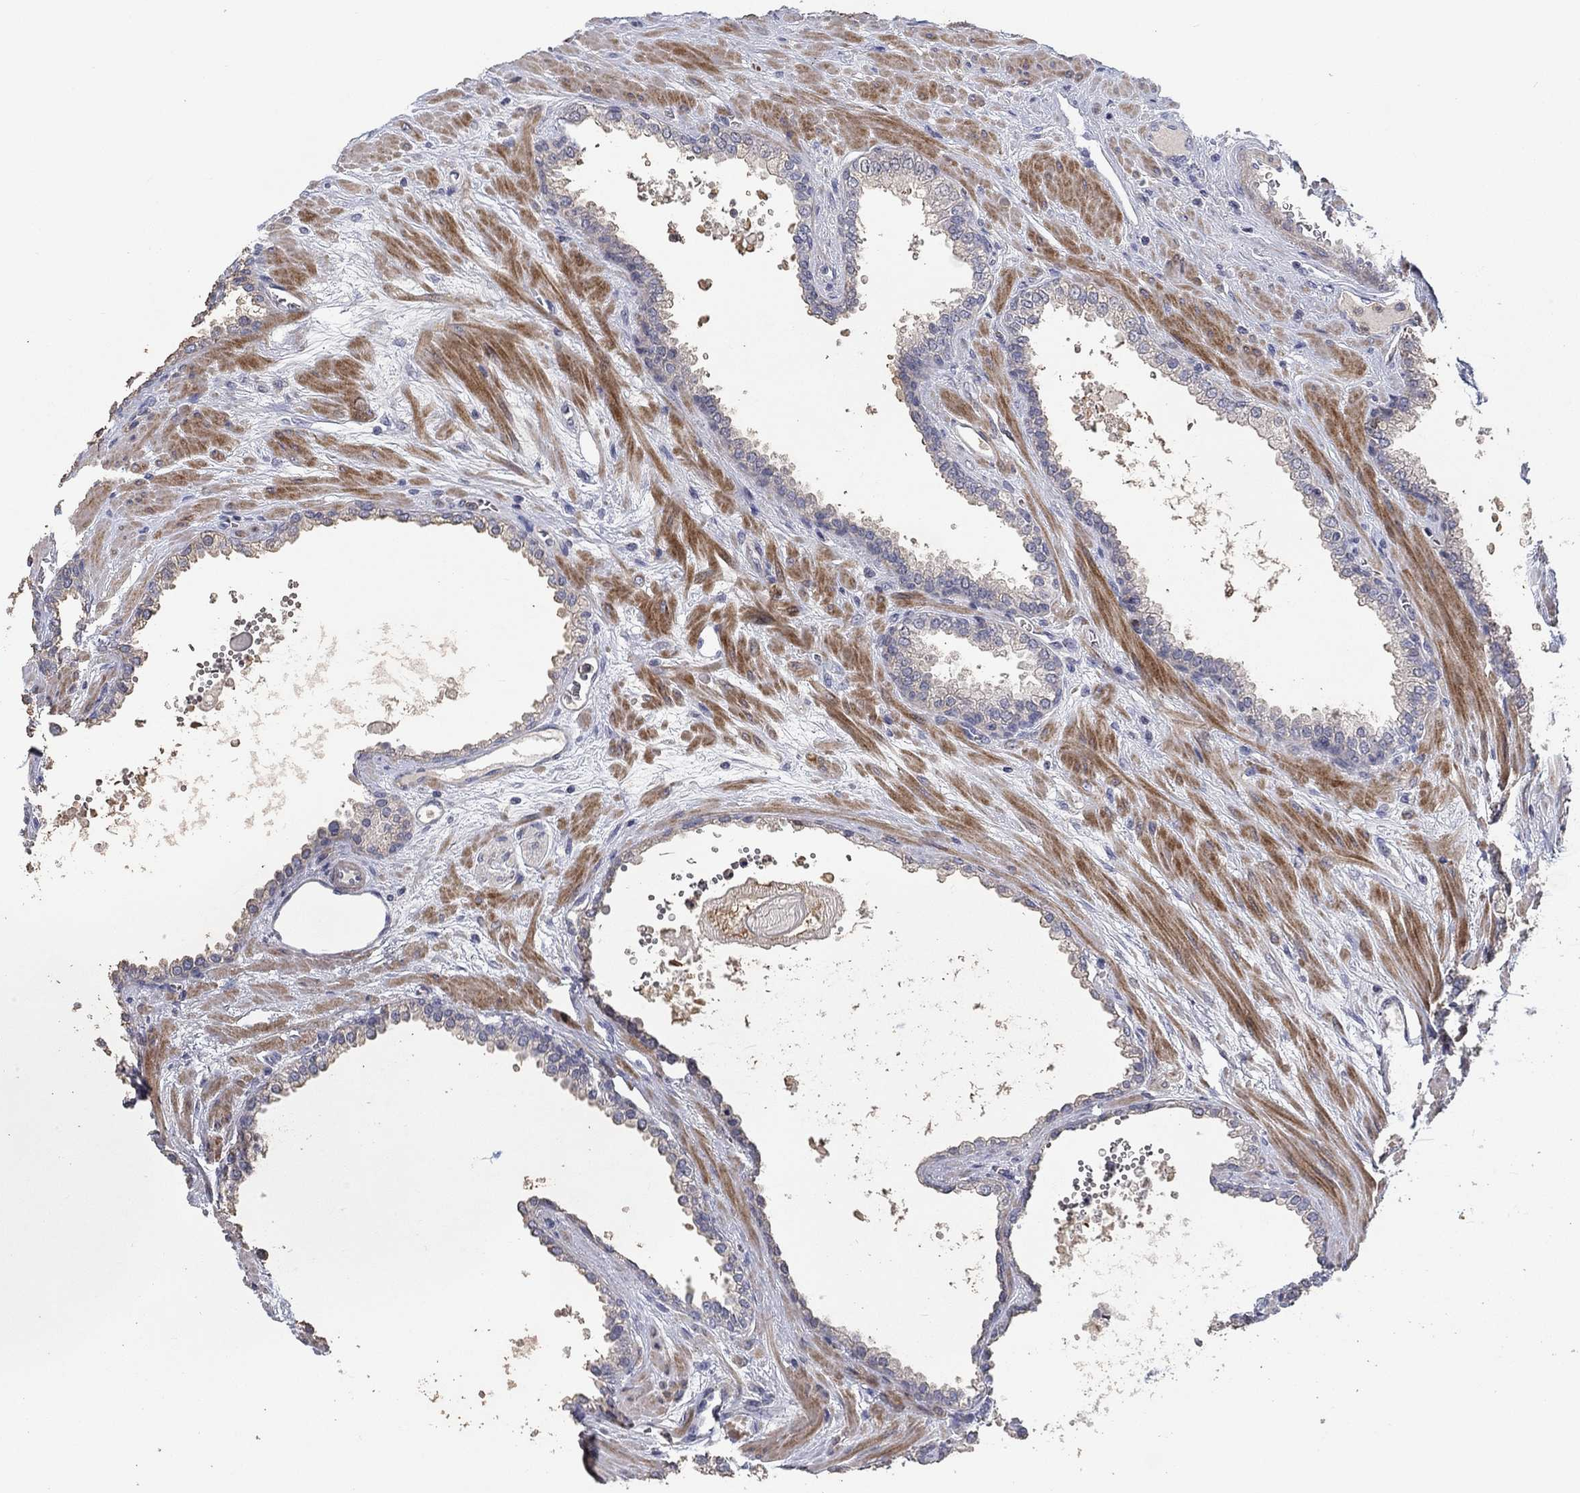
{"staining": {"intensity": "negative", "quantity": "none", "location": "none"}, "tissue": "prostate cancer", "cell_type": "Tumor cells", "image_type": "cancer", "snomed": [{"axis": "morphology", "description": "Adenocarcinoma, NOS"}, {"axis": "topography", "description": "Prostate"}], "caption": "DAB (3,3'-diaminobenzidine) immunohistochemical staining of prostate cancer (adenocarcinoma) shows no significant expression in tumor cells.", "gene": "KIF15", "patient": {"sex": "male", "age": 67}}